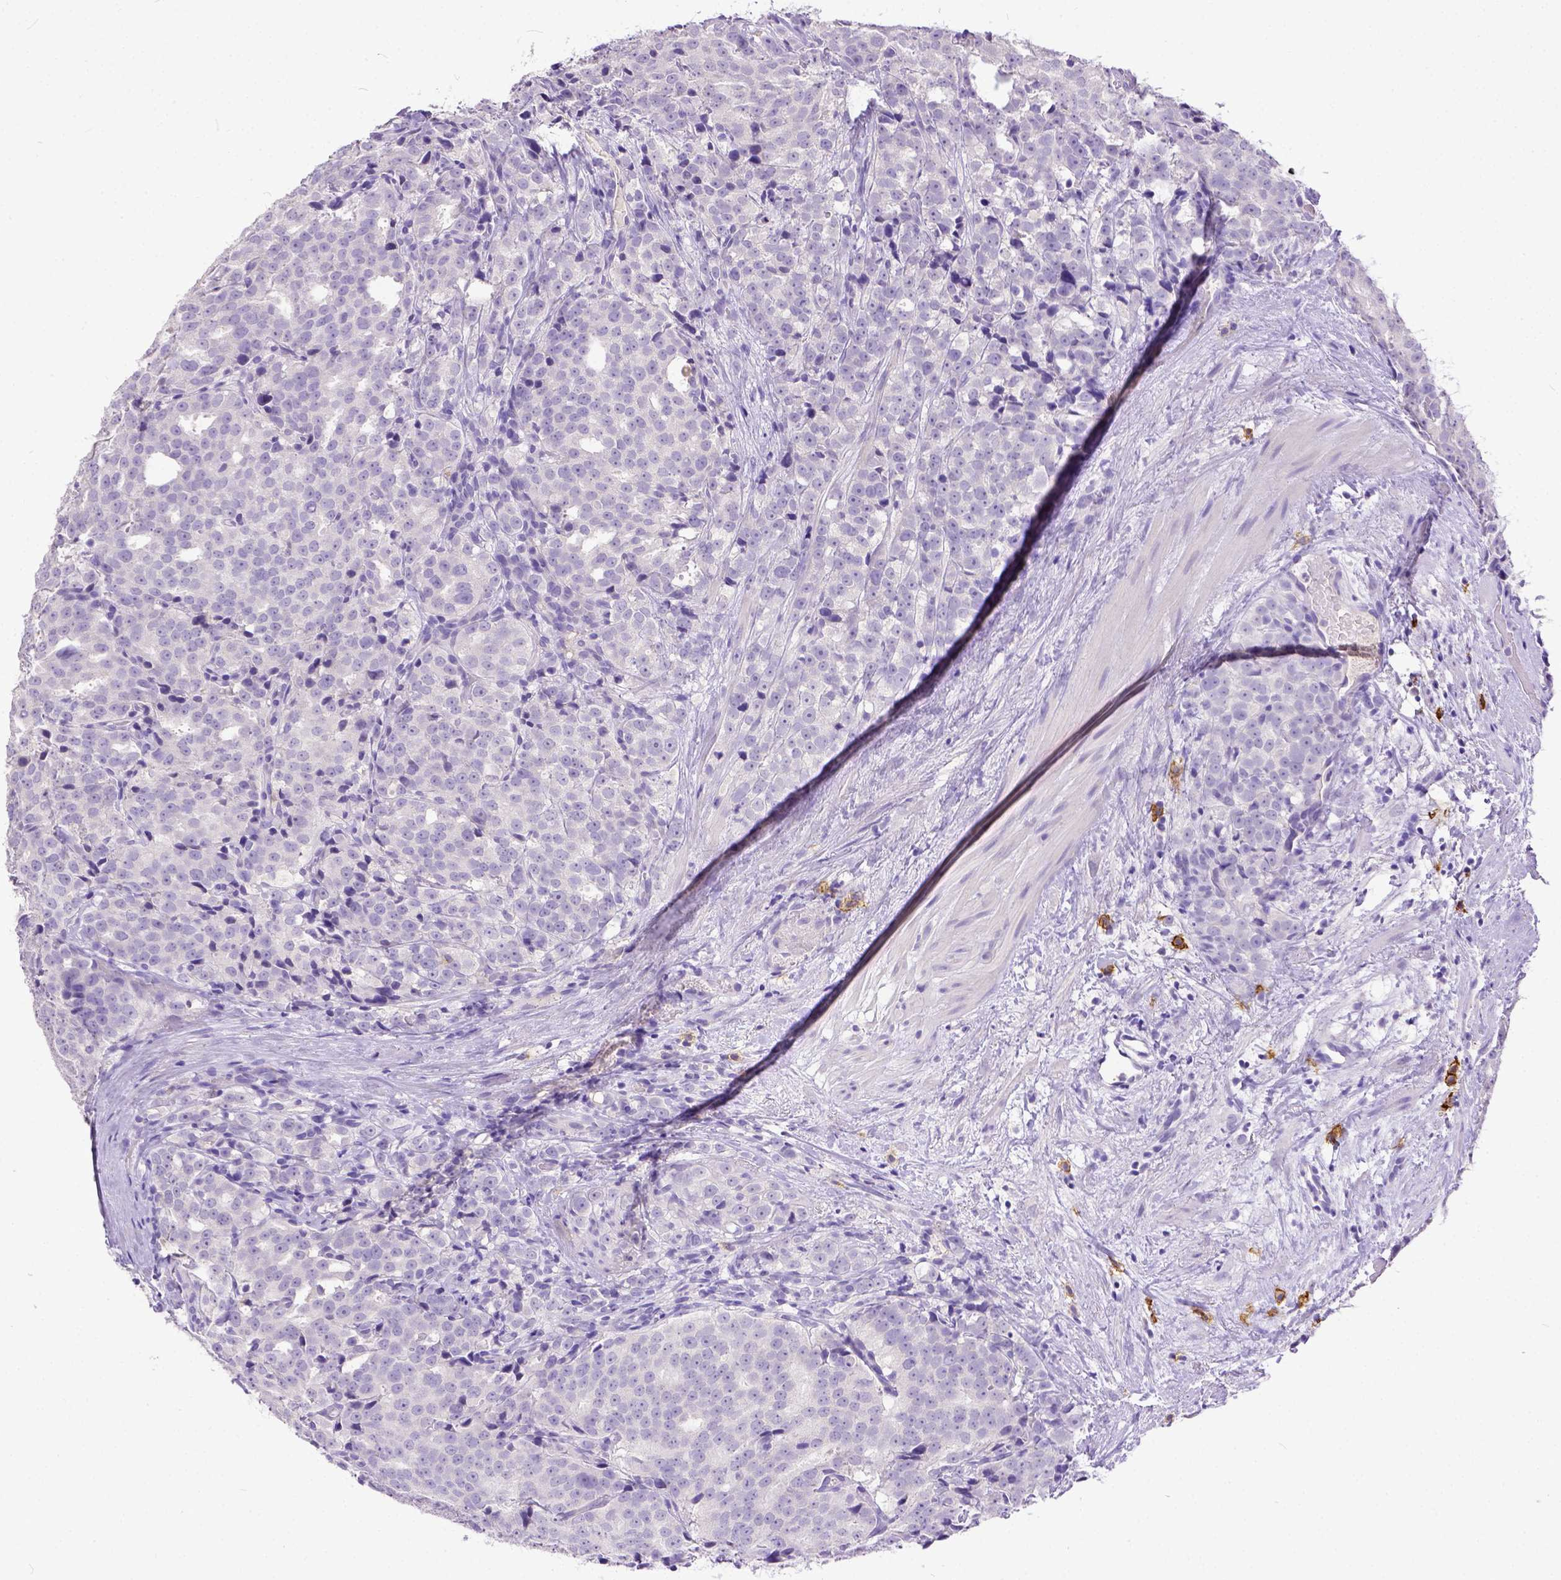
{"staining": {"intensity": "negative", "quantity": "none", "location": "none"}, "tissue": "prostate cancer", "cell_type": "Tumor cells", "image_type": "cancer", "snomed": [{"axis": "morphology", "description": "Adenocarcinoma, High grade"}, {"axis": "topography", "description": "Prostate"}], "caption": "Human prostate cancer stained for a protein using immunohistochemistry demonstrates no expression in tumor cells.", "gene": "KIT", "patient": {"sex": "male", "age": 53}}